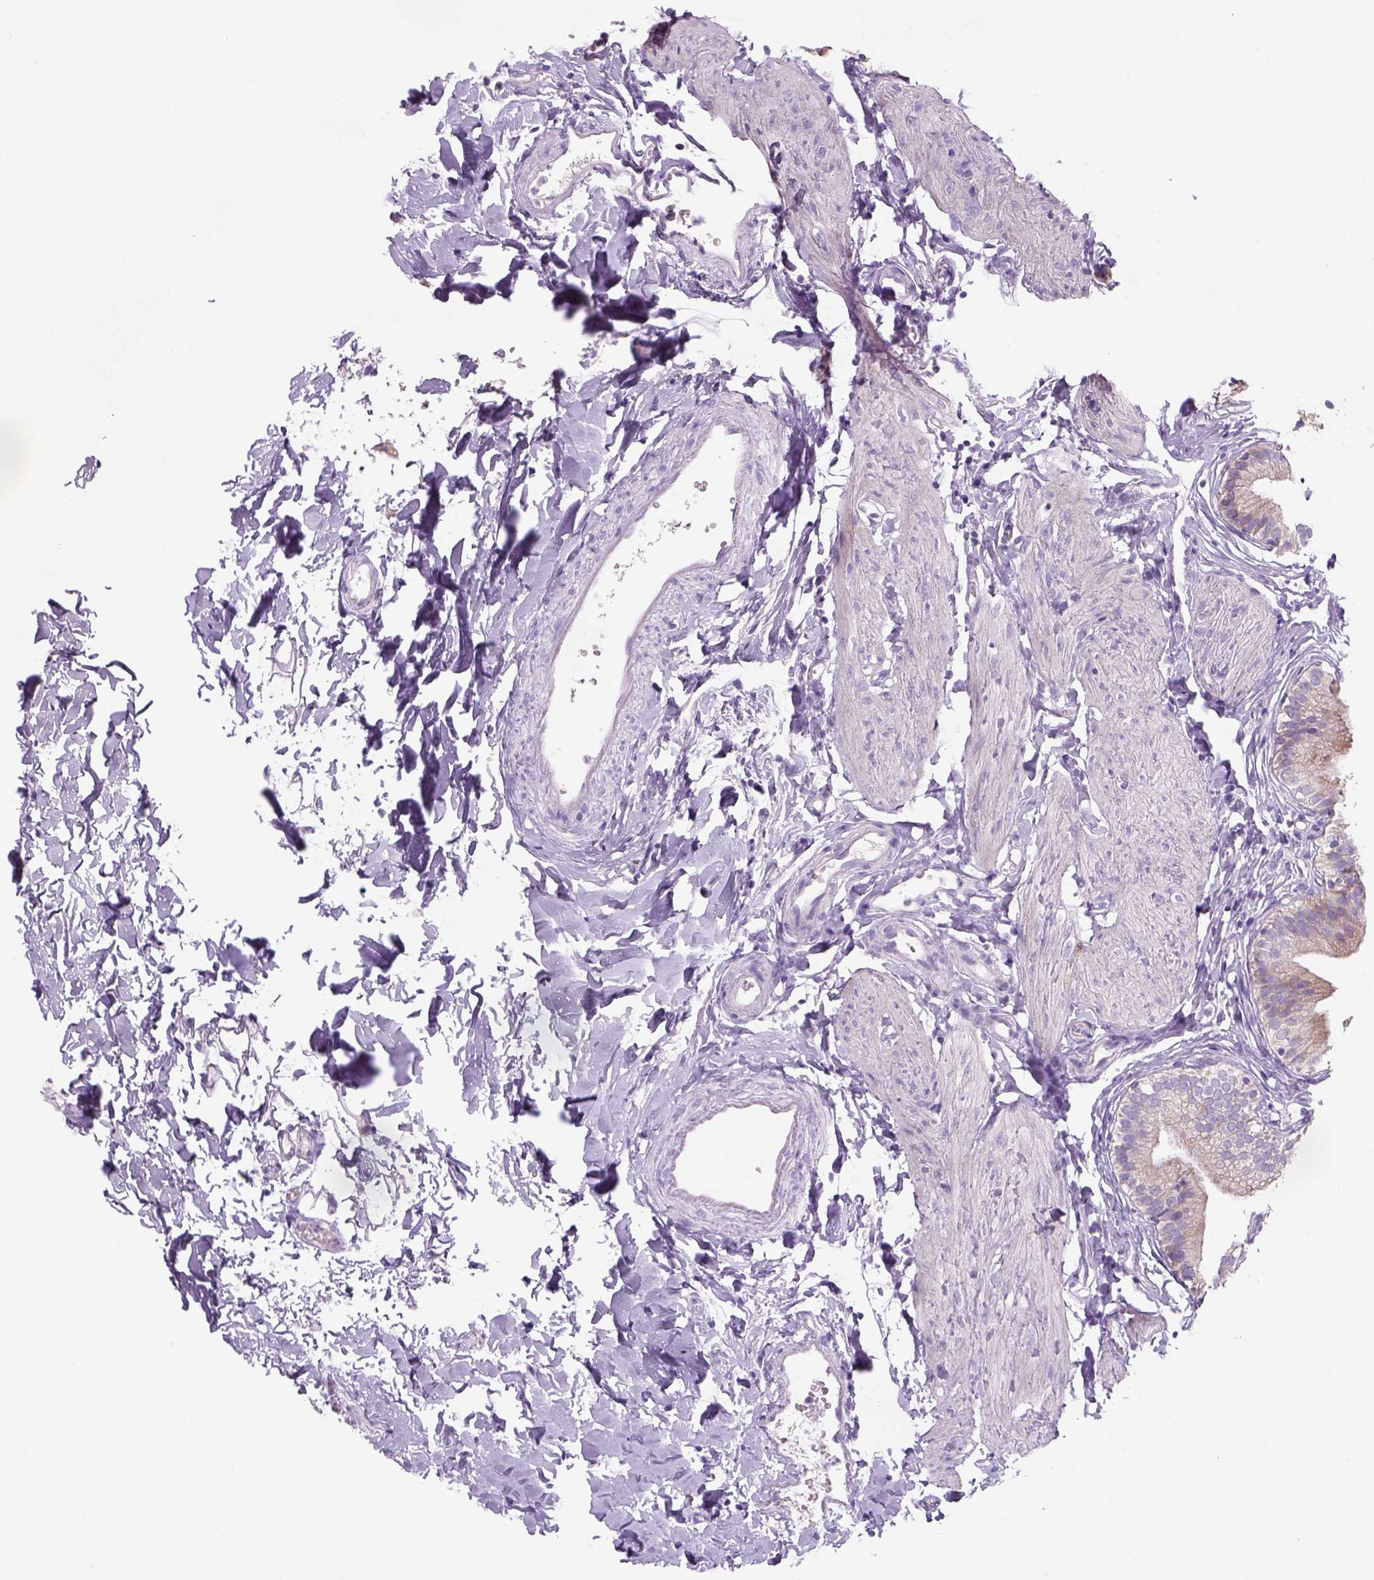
{"staining": {"intensity": "weak", "quantity": ">75%", "location": "cytoplasmic/membranous"}, "tissue": "gallbladder", "cell_type": "Glandular cells", "image_type": "normal", "snomed": [{"axis": "morphology", "description": "Normal tissue, NOS"}, {"axis": "topography", "description": "Gallbladder"}], "caption": "A high-resolution histopathology image shows immunohistochemistry staining of unremarkable gallbladder, which reveals weak cytoplasmic/membranous positivity in approximately >75% of glandular cells.", "gene": "ADGRV1", "patient": {"sex": "female", "age": 47}}